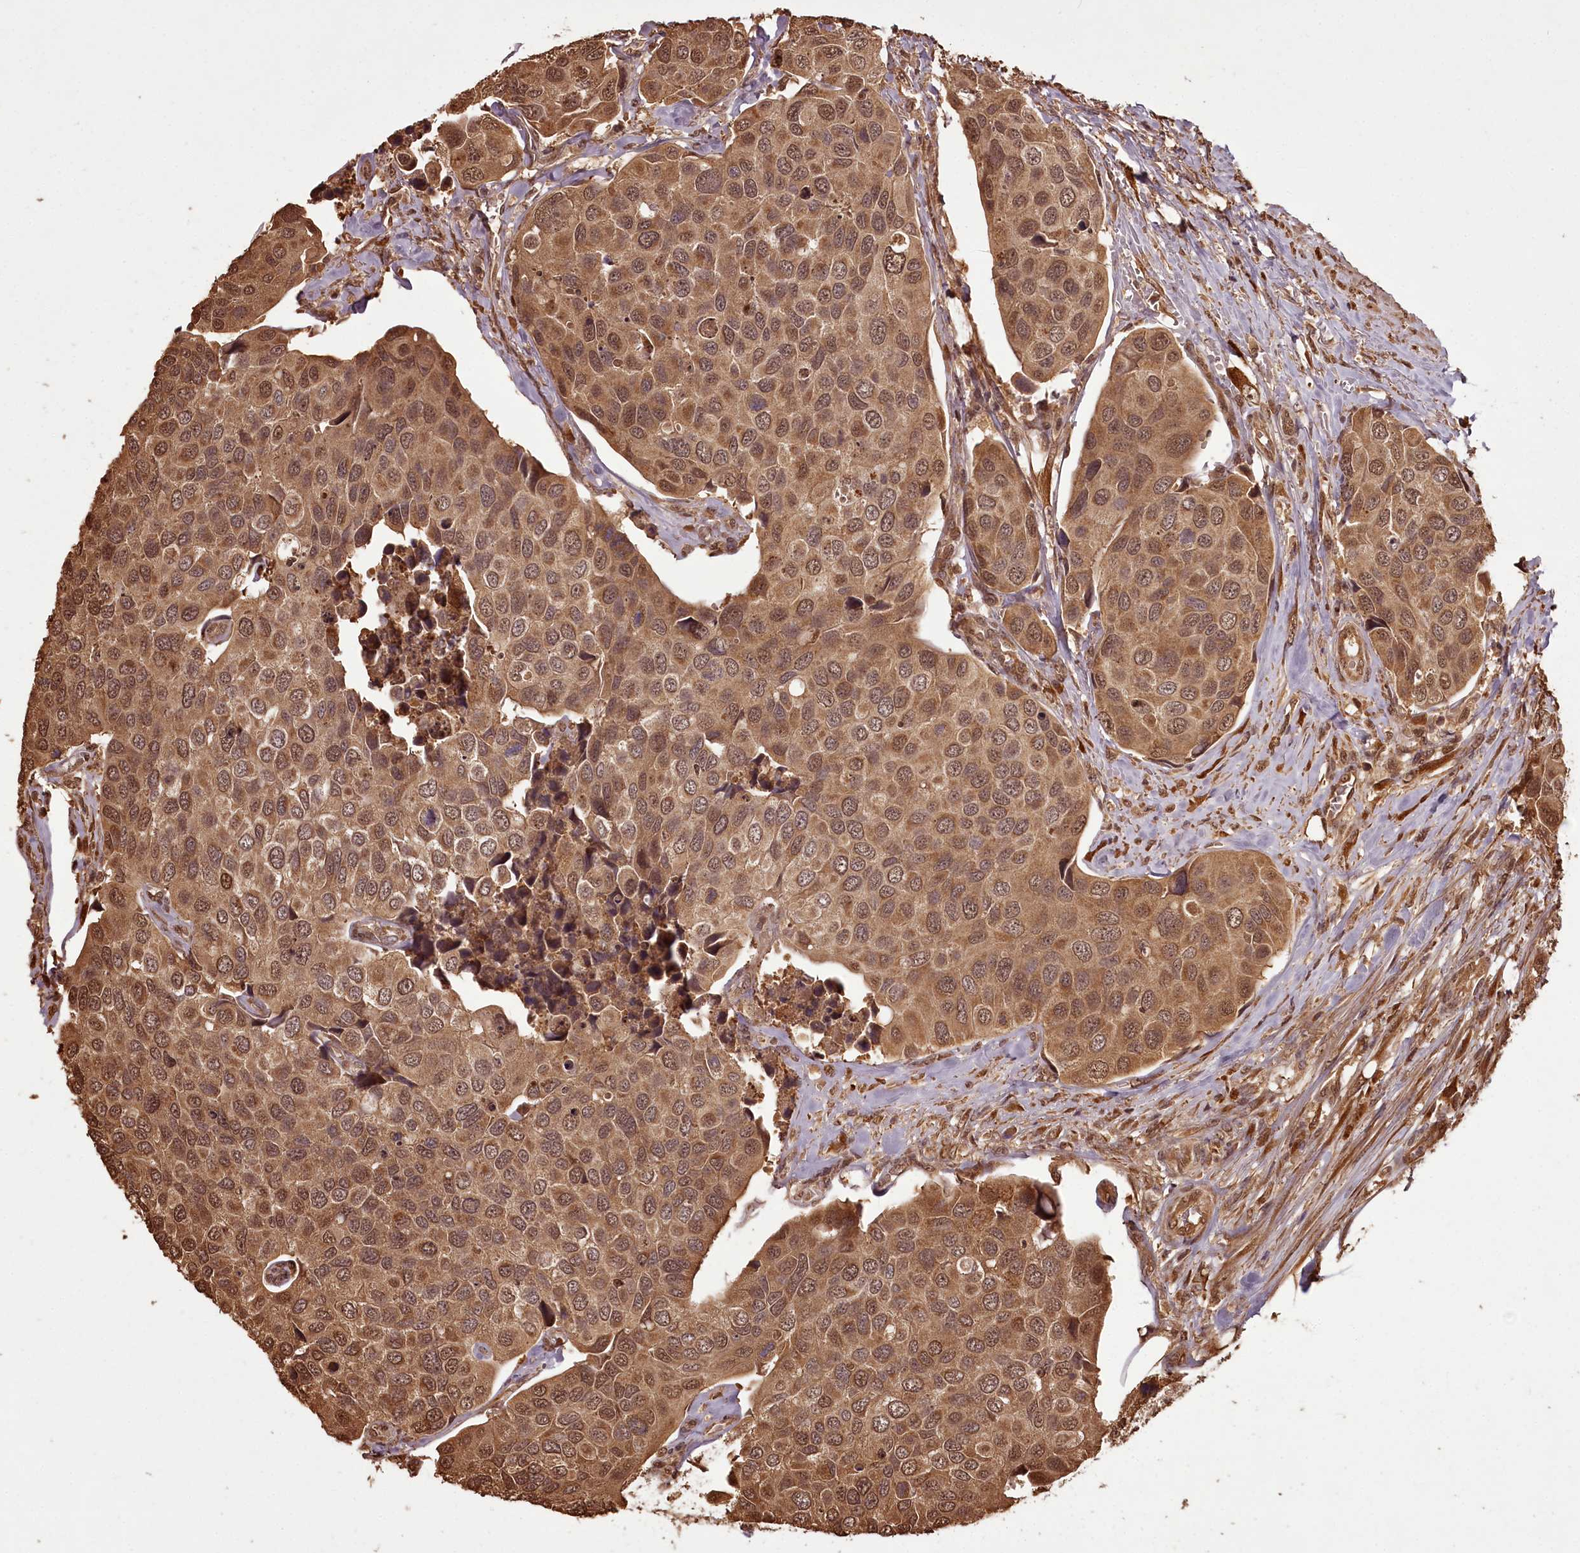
{"staining": {"intensity": "moderate", "quantity": ">75%", "location": "cytoplasmic/membranous,nuclear"}, "tissue": "urothelial cancer", "cell_type": "Tumor cells", "image_type": "cancer", "snomed": [{"axis": "morphology", "description": "Urothelial carcinoma, High grade"}, {"axis": "topography", "description": "Urinary bladder"}], "caption": "This photomicrograph displays urothelial cancer stained with immunohistochemistry to label a protein in brown. The cytoplasmic/membranous and nuclear of tumor cells show moderate positivity for the protein. Nuclei are counter-stained blue.", "gene": "NPRL2", "patient": {"sex": "male", "age": 74}}